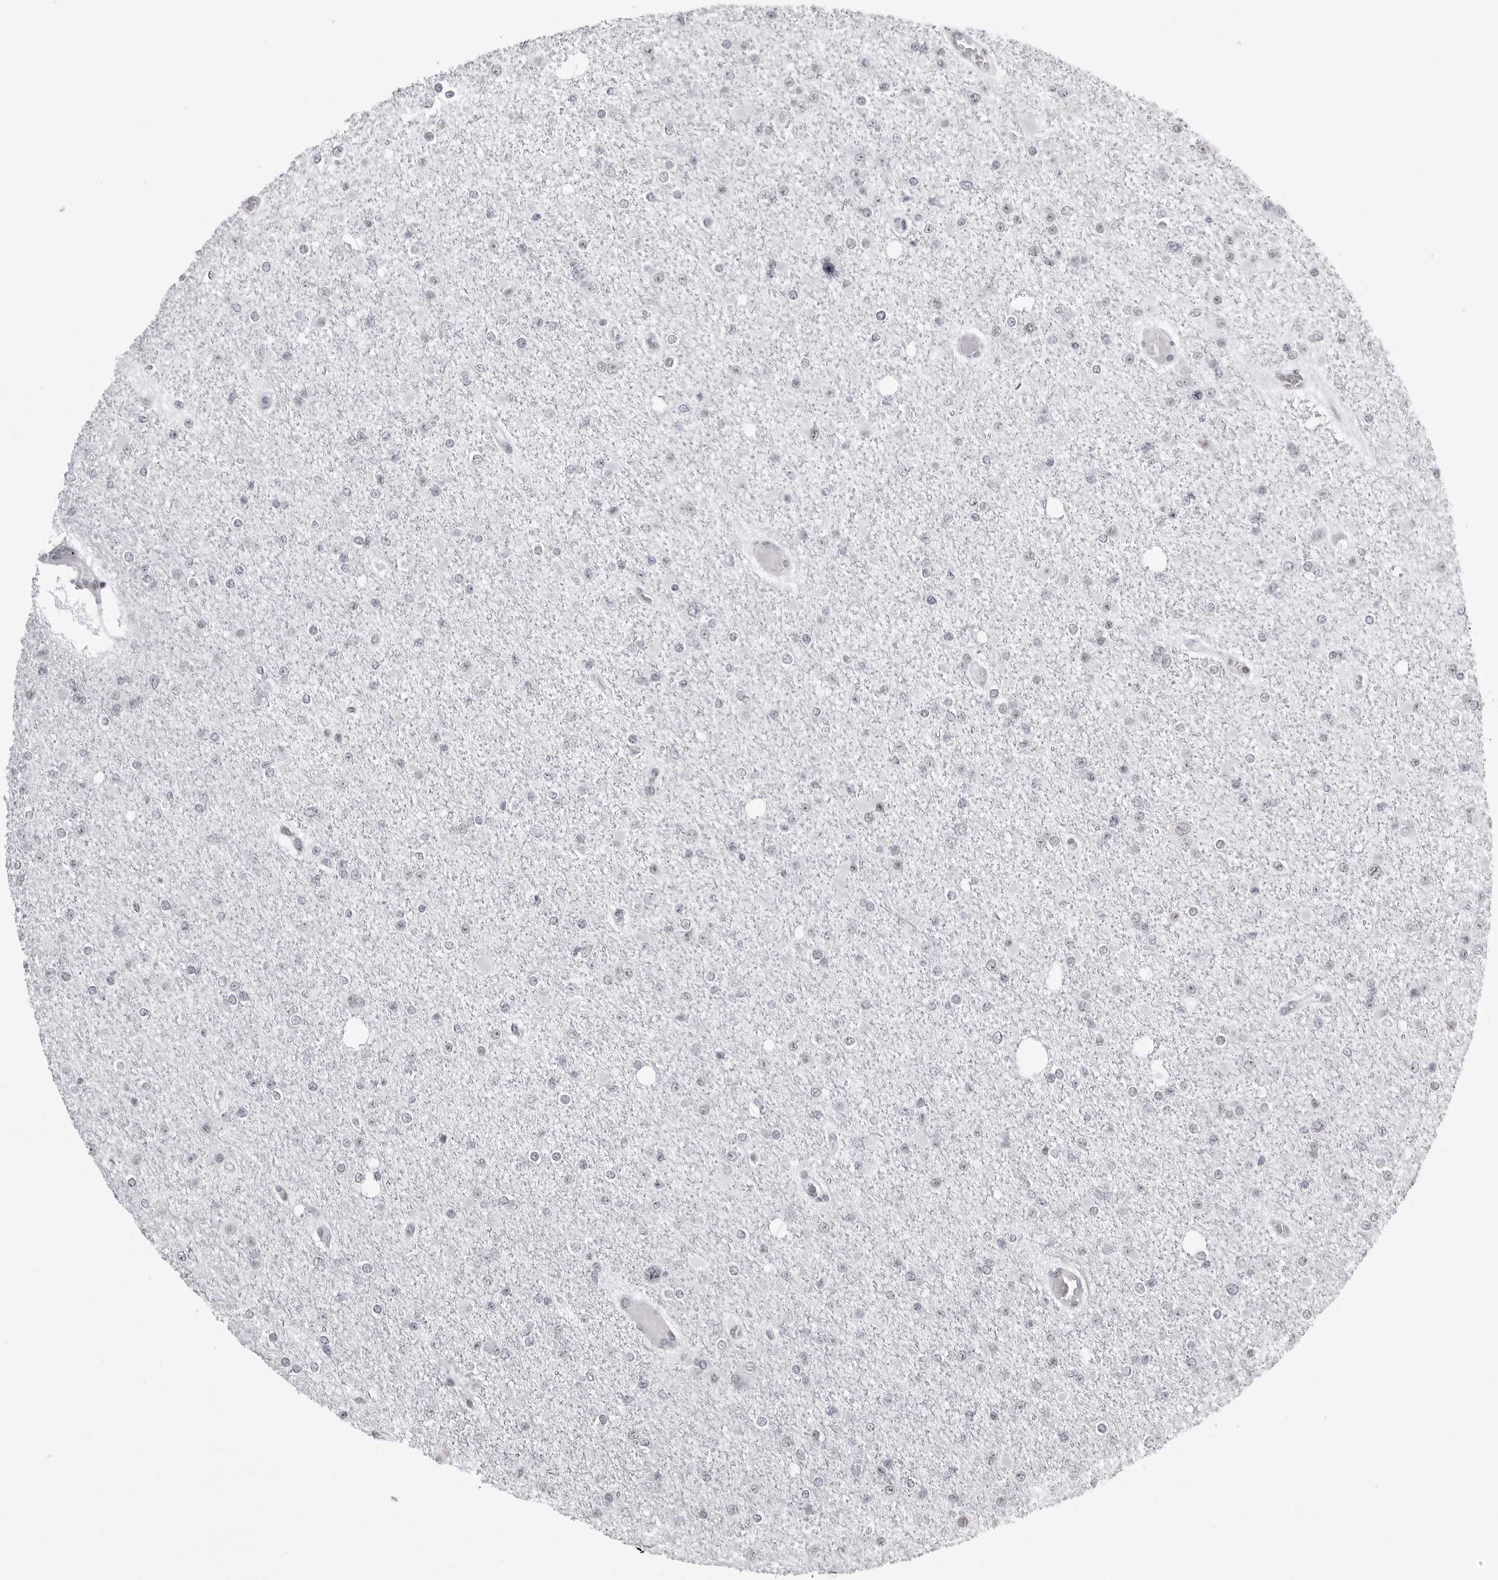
{"staining": {"intensity": "negative", "quantity": "none", "location": "none"}, "tissue": "glioma", "cell_type": "Tumor cells", "image_type": "cancer", "snomed": [{"axis": "morphology", "description": "Glioma, malignant, Low grade"}, {"axis": "topography", "description": "Brain"}], "caption": "There is no significant staining in tumor cells of glioma.", "gene": "WRAP53", "patient": {"sex": "female", "age": 22}}